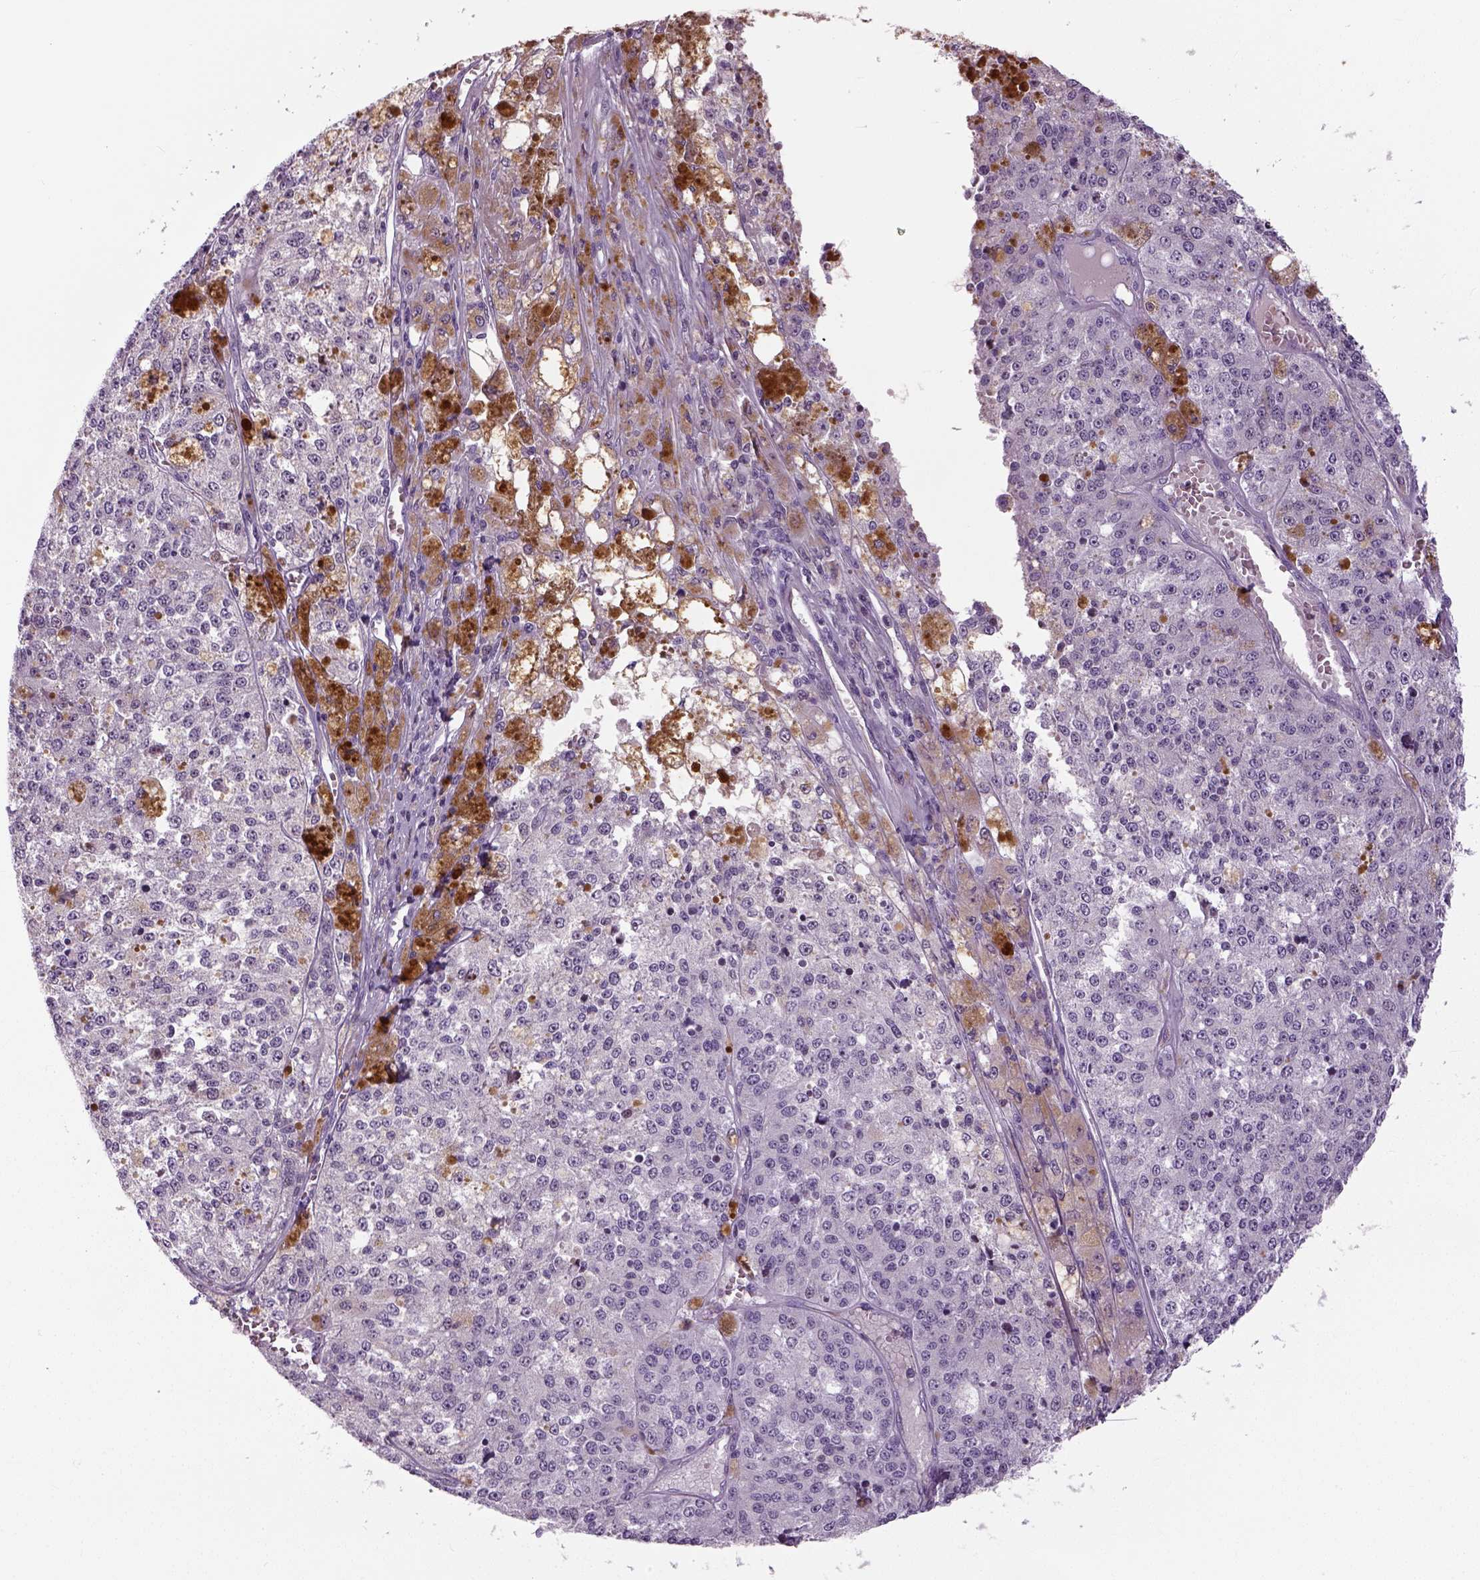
{"staining": {"intensity": "negative", "quantity": "none", "location": "none"}, "tissue": "melanoma", "cell_type": "Tumor cells", "image_type": "cancer", "snomed": [{"axis": "morphology", "description": "Malignant melanoma, Metastatic site"}, {"axis": "topography", "description": "Lymph node"}], "caption": "IHC micrograph of neoplastic tissue: human malignant melanoma (metastatic site) stained with DAB (3,3'-diaminobenzidine) reveals no significant protein expression in tumor cells. (DAB (3,3'-diaminobenzidine) immunohistochemistry with hematoxylin counter stain).", "gene": "NECAB1", "patient": {"sex": "female", "age": 64}}